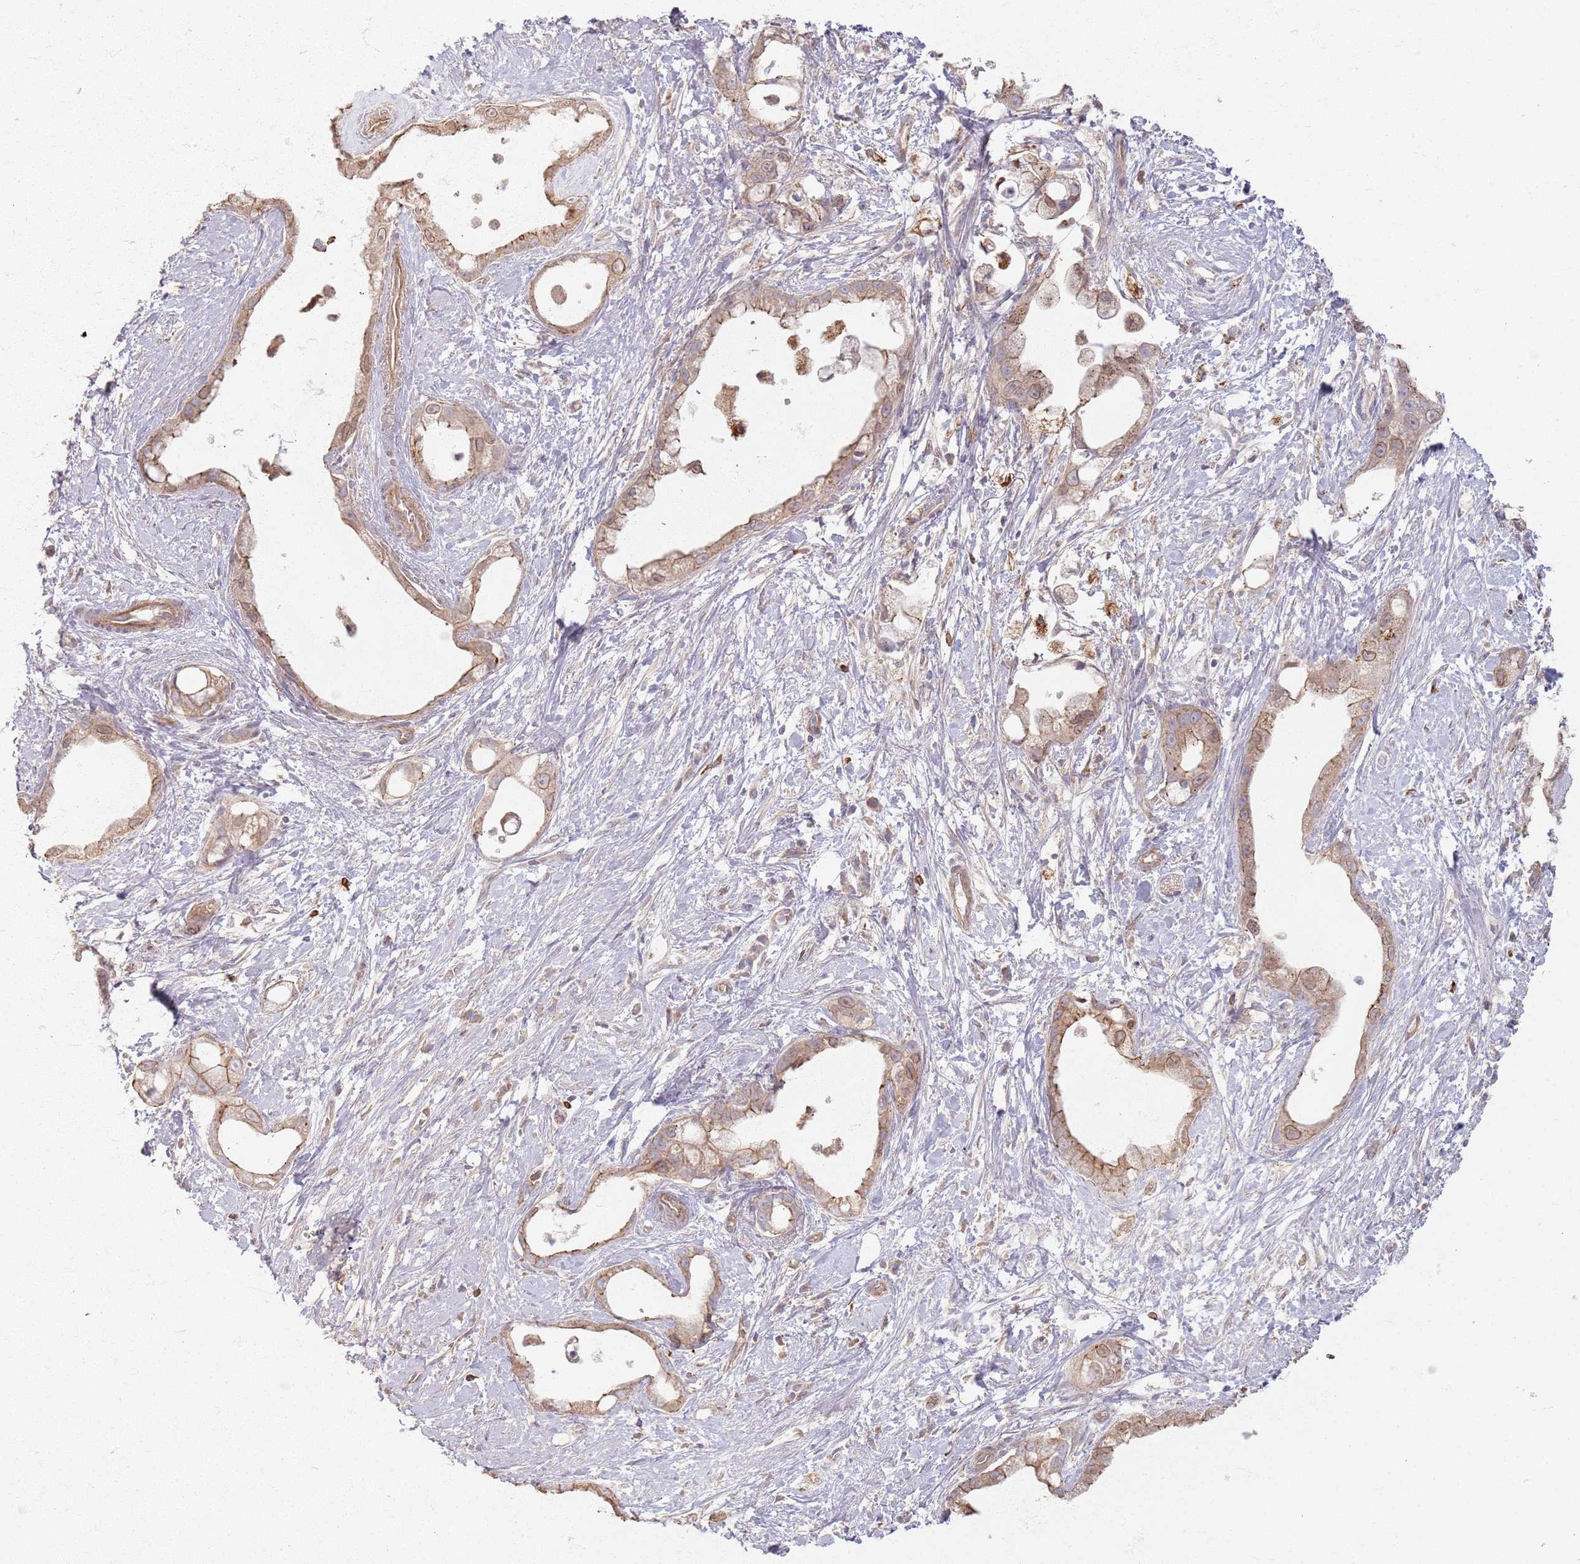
{"staining": {"intensity": "moderate", "quantity": ">75%", "location": "cytoplasmic/membranous"}, "tissue": "stomach cancer", "cell_type": "Tumor cells", "image_type": "cancer", "snomed": [{"axis": "morphology", "description": "Adenocarcinoma, NOS"}, {"axis": "topography", "description": "Stomach"}], "caption": "Tumor cells reveal medium levels of moderate cytoplasmic/membranous staining in approximately >75% of cells in stomach cancer (adenocarcinoma). (DAB IHC, brown staining for protein, blue staining for nuclei).", "gene": "KCNA5", "patient": {"sex": "male", "age": 55}}